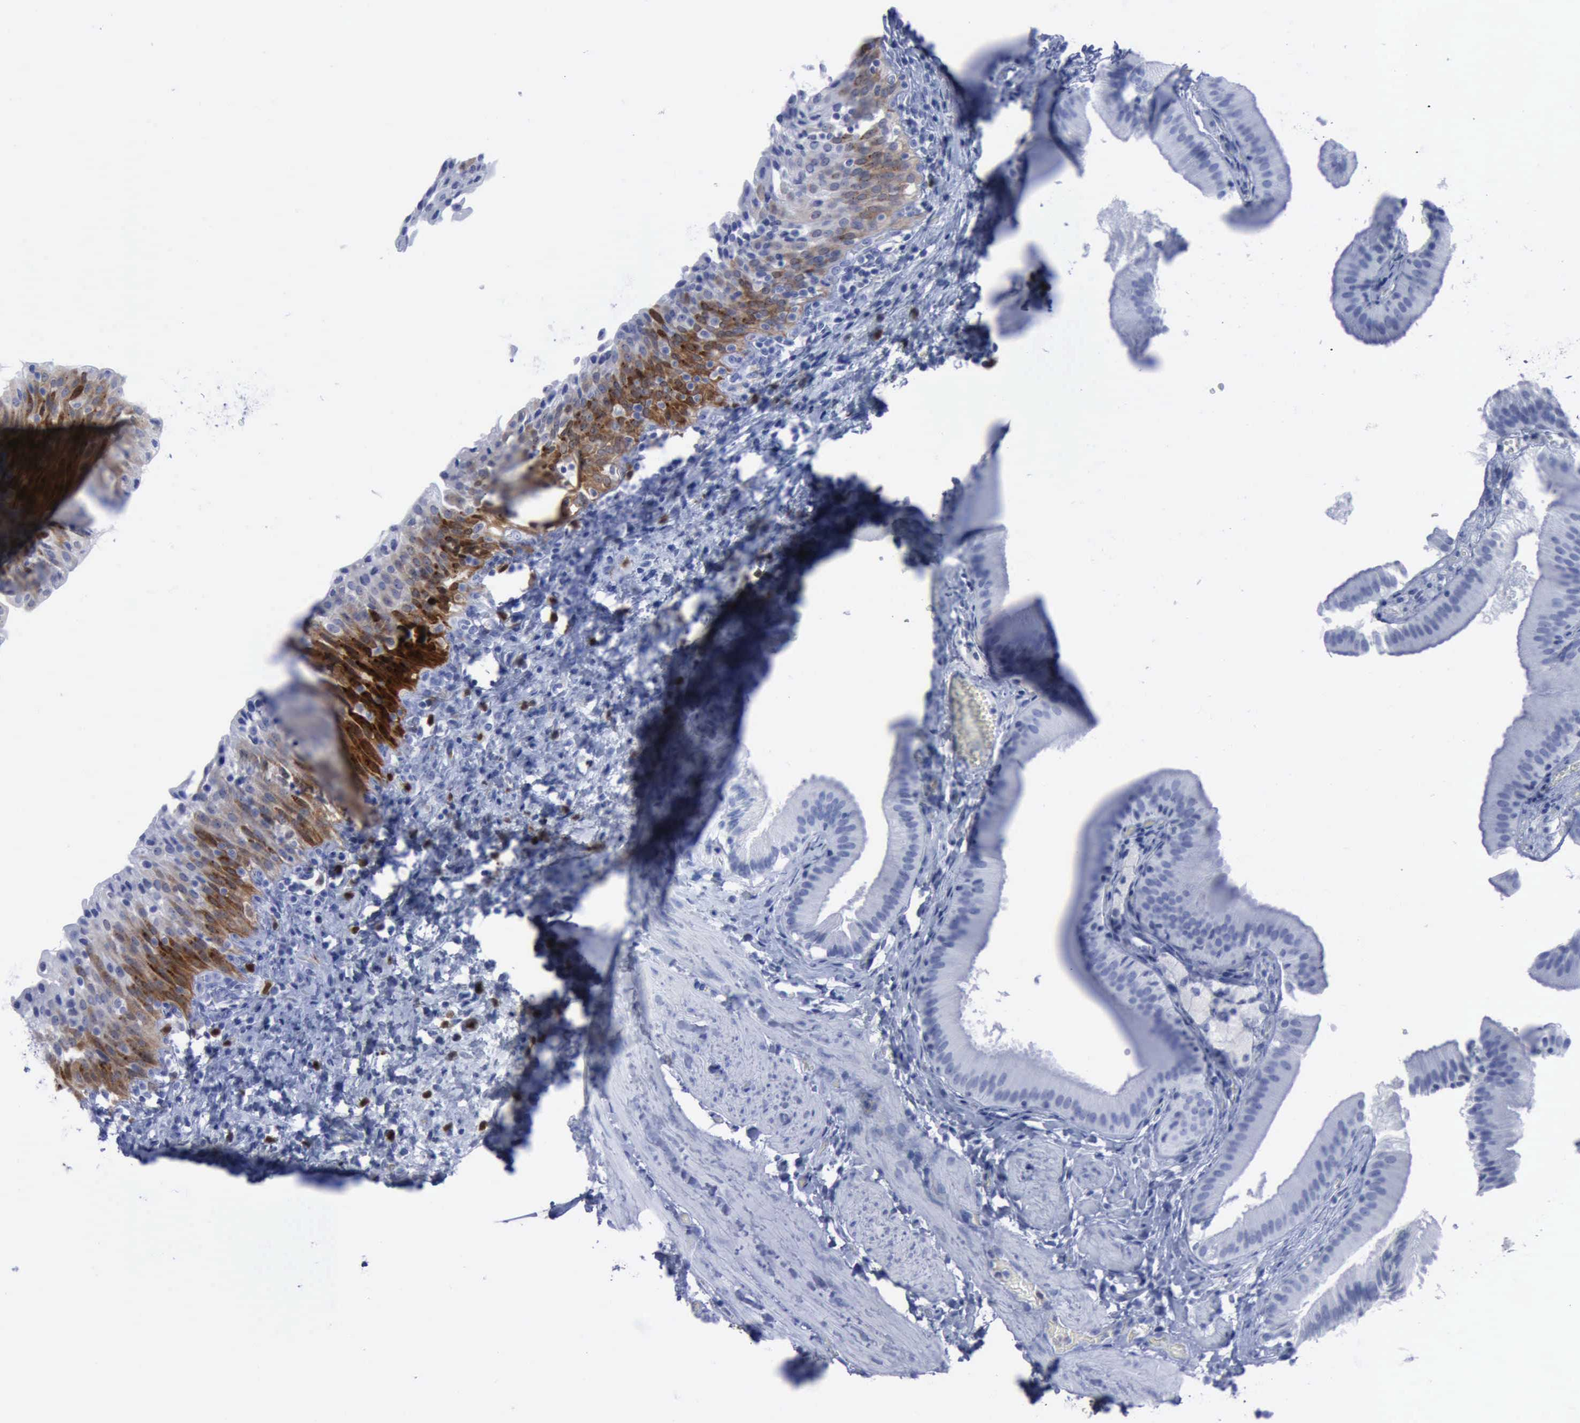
{"staining": {"intensity": "weak", "quantity": "25%-75%", "location": "cytoplasmic/membranous"}, "tissue": "gallbladder", "cell_type": "Glandular cells", "image_type": "normal", "snomed": [{"axis": "morphology", "description": "Normal tissue, NOS"}, {"axis": "topography", "description": "Gallbladder"}], "caption": "Brown immunohistochemical staining in benign gallbladder shows weak cytoplasmic/membranous staining in approximately 25%-75% of glandular cells. (IHC, brightfield microscopy, high magnification).", "gene": "CSTA", "patient": {"sex": "female", "age": 24}}